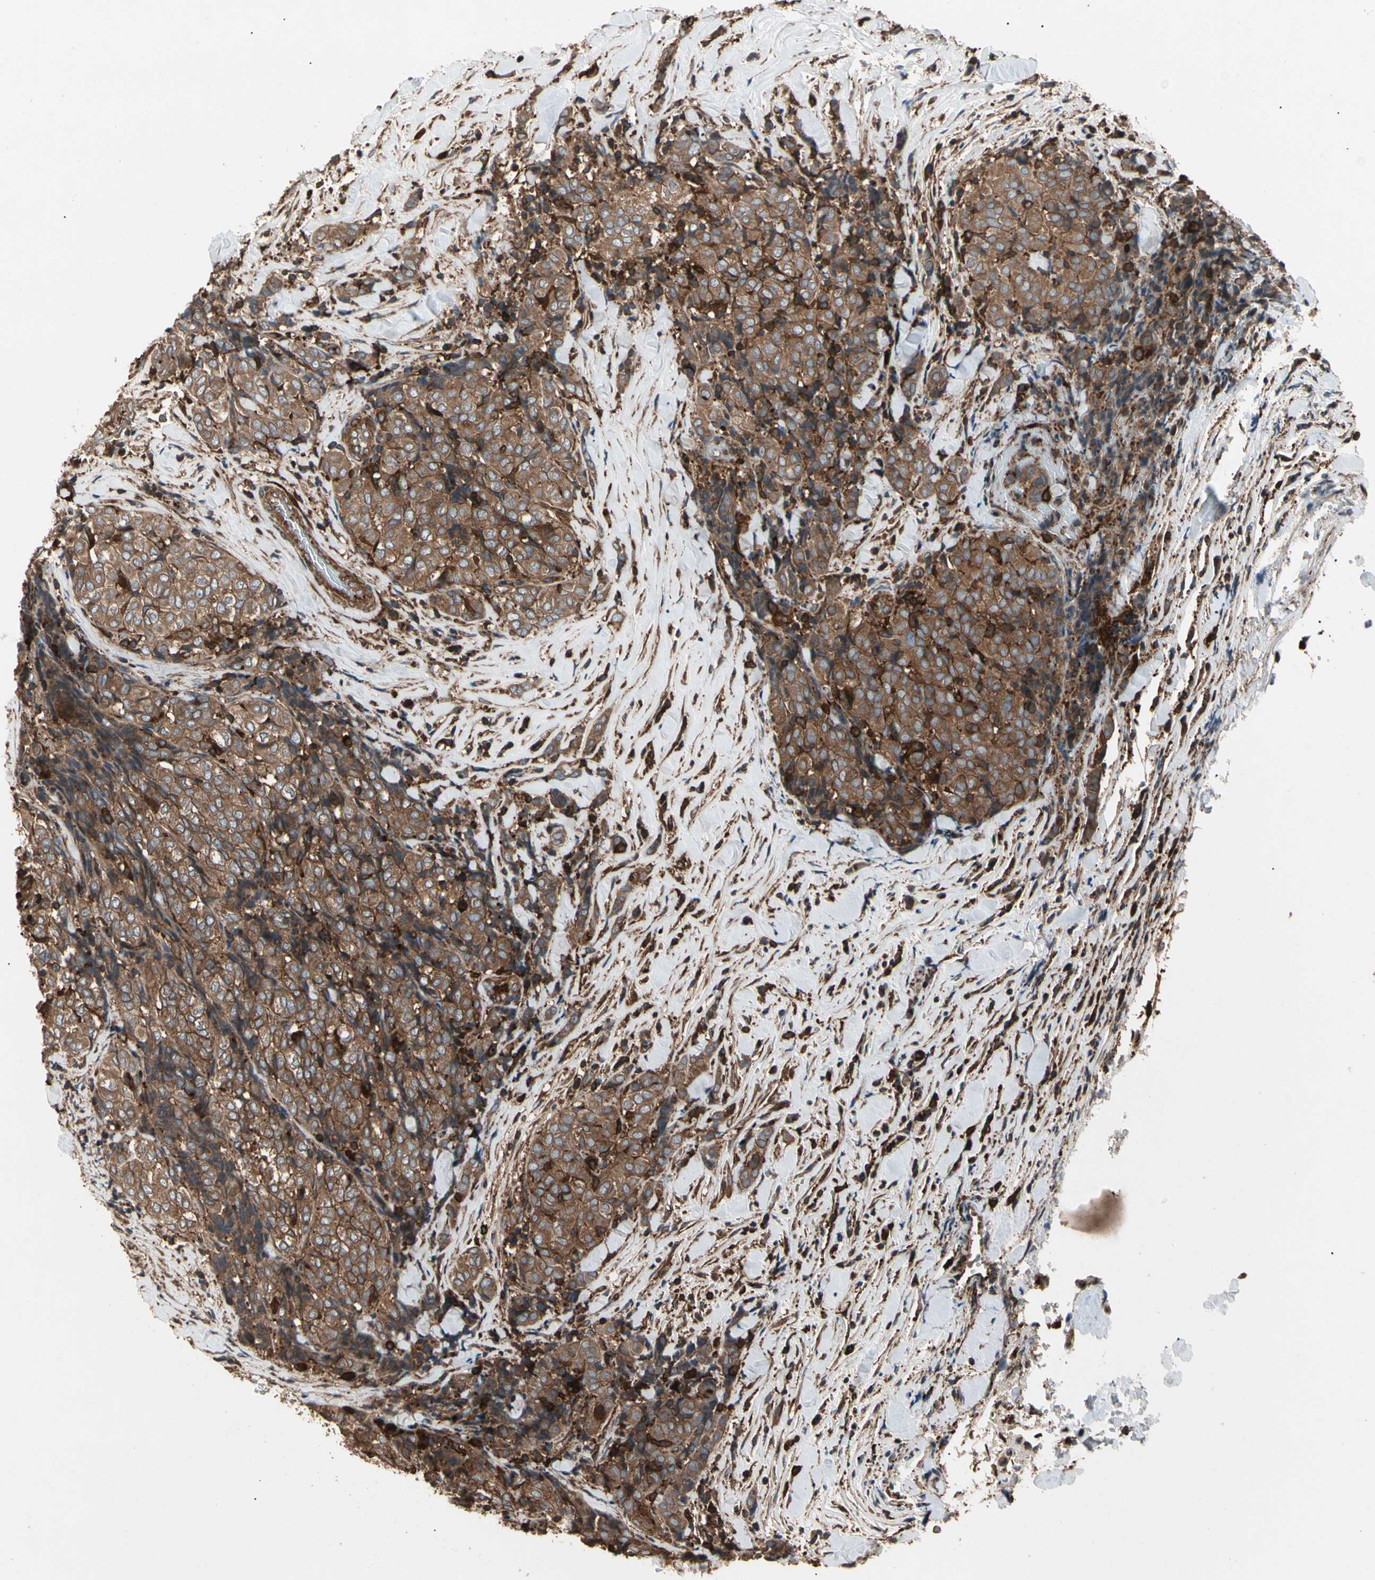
{"staining": {"intensity": "strong", "quantity": ">75%", "location": "cytoplasmic/membranous"}, "tissue": "thyroid cancer", "cell_type": "Tumor cells", "image_type": "cancer", "snomed": [{"axis": "morphology", "description": "Normal tissue, NOS"}, {"axis": "morphology", "description": "Papillary adenocarcinoma, NOS"}, {"axis": "topography", "description": "Thyroid gland"}], "caption": "There is high levels of strong cytoplasmic/membranous positivity in tumor cells of thyroid papillary adenocarcinoma, as demonstrated by immunohistochemical staining (brown color).", "gene": "AGBL2", "patient": {"sex": "female", "age": 30}}